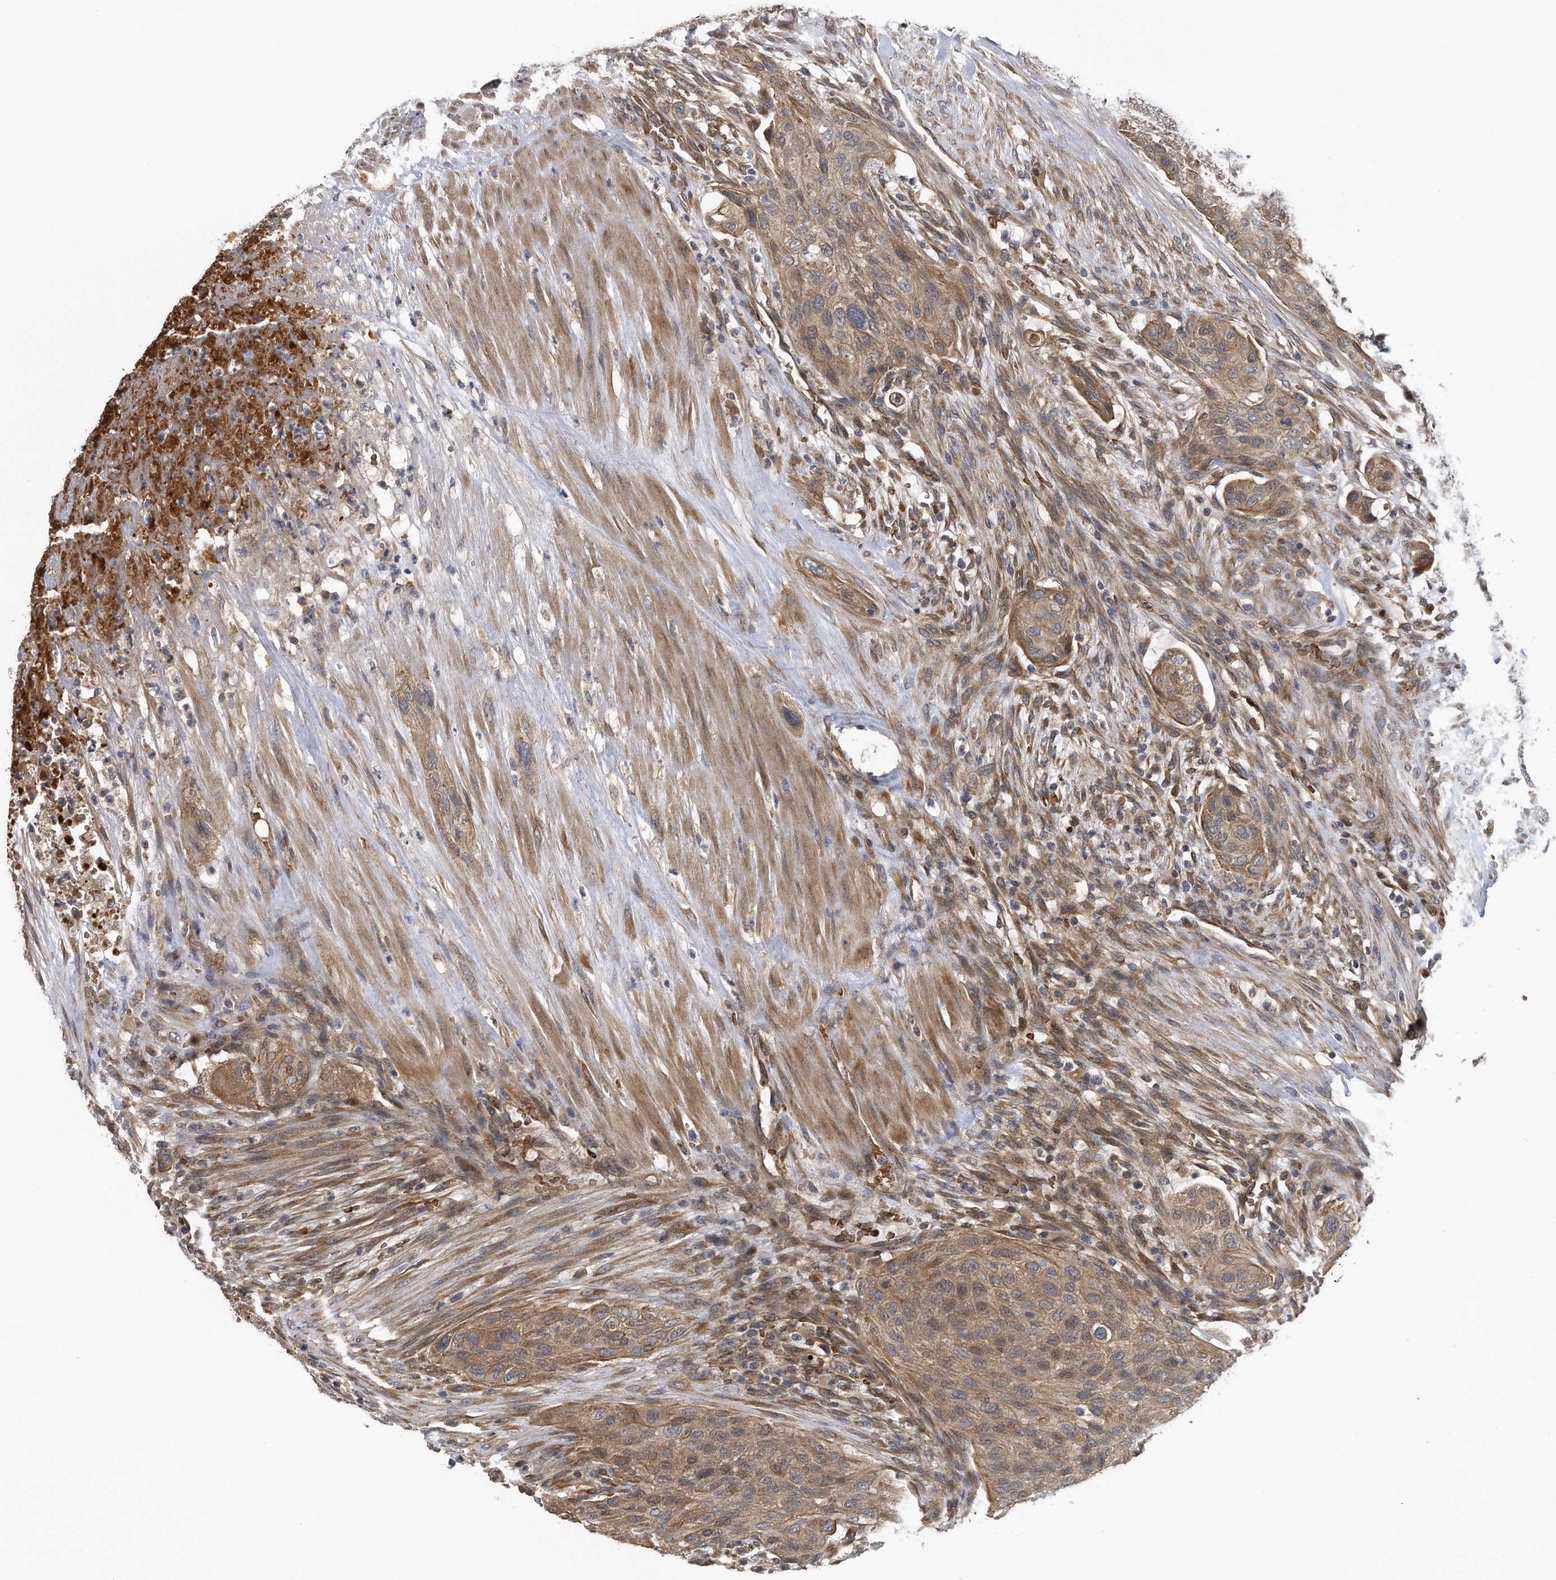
{"staining": {"intensity": "moderate", "quantity": ">75%", "location": "cytoplasmic/membranous,nuclear"}, "tissue": "urothelial cancer", "cell_type": "Tumor cells", "image_type": "cancer", "snomed": [{"axis": "morphology", "description": "Urothelial carcinoma, High grade"}, {"axis": "topography", "description": "Urinary bladder"}], "caption": "Immunohistochemical staining of urothelial cancer shows medium levels of moderate cytoplasmic/membranous and nuclear protein expression in approximately >75% of tumor cells.", "gene": "ZNF79", "patient": {"sex": "male", "age": 35}}